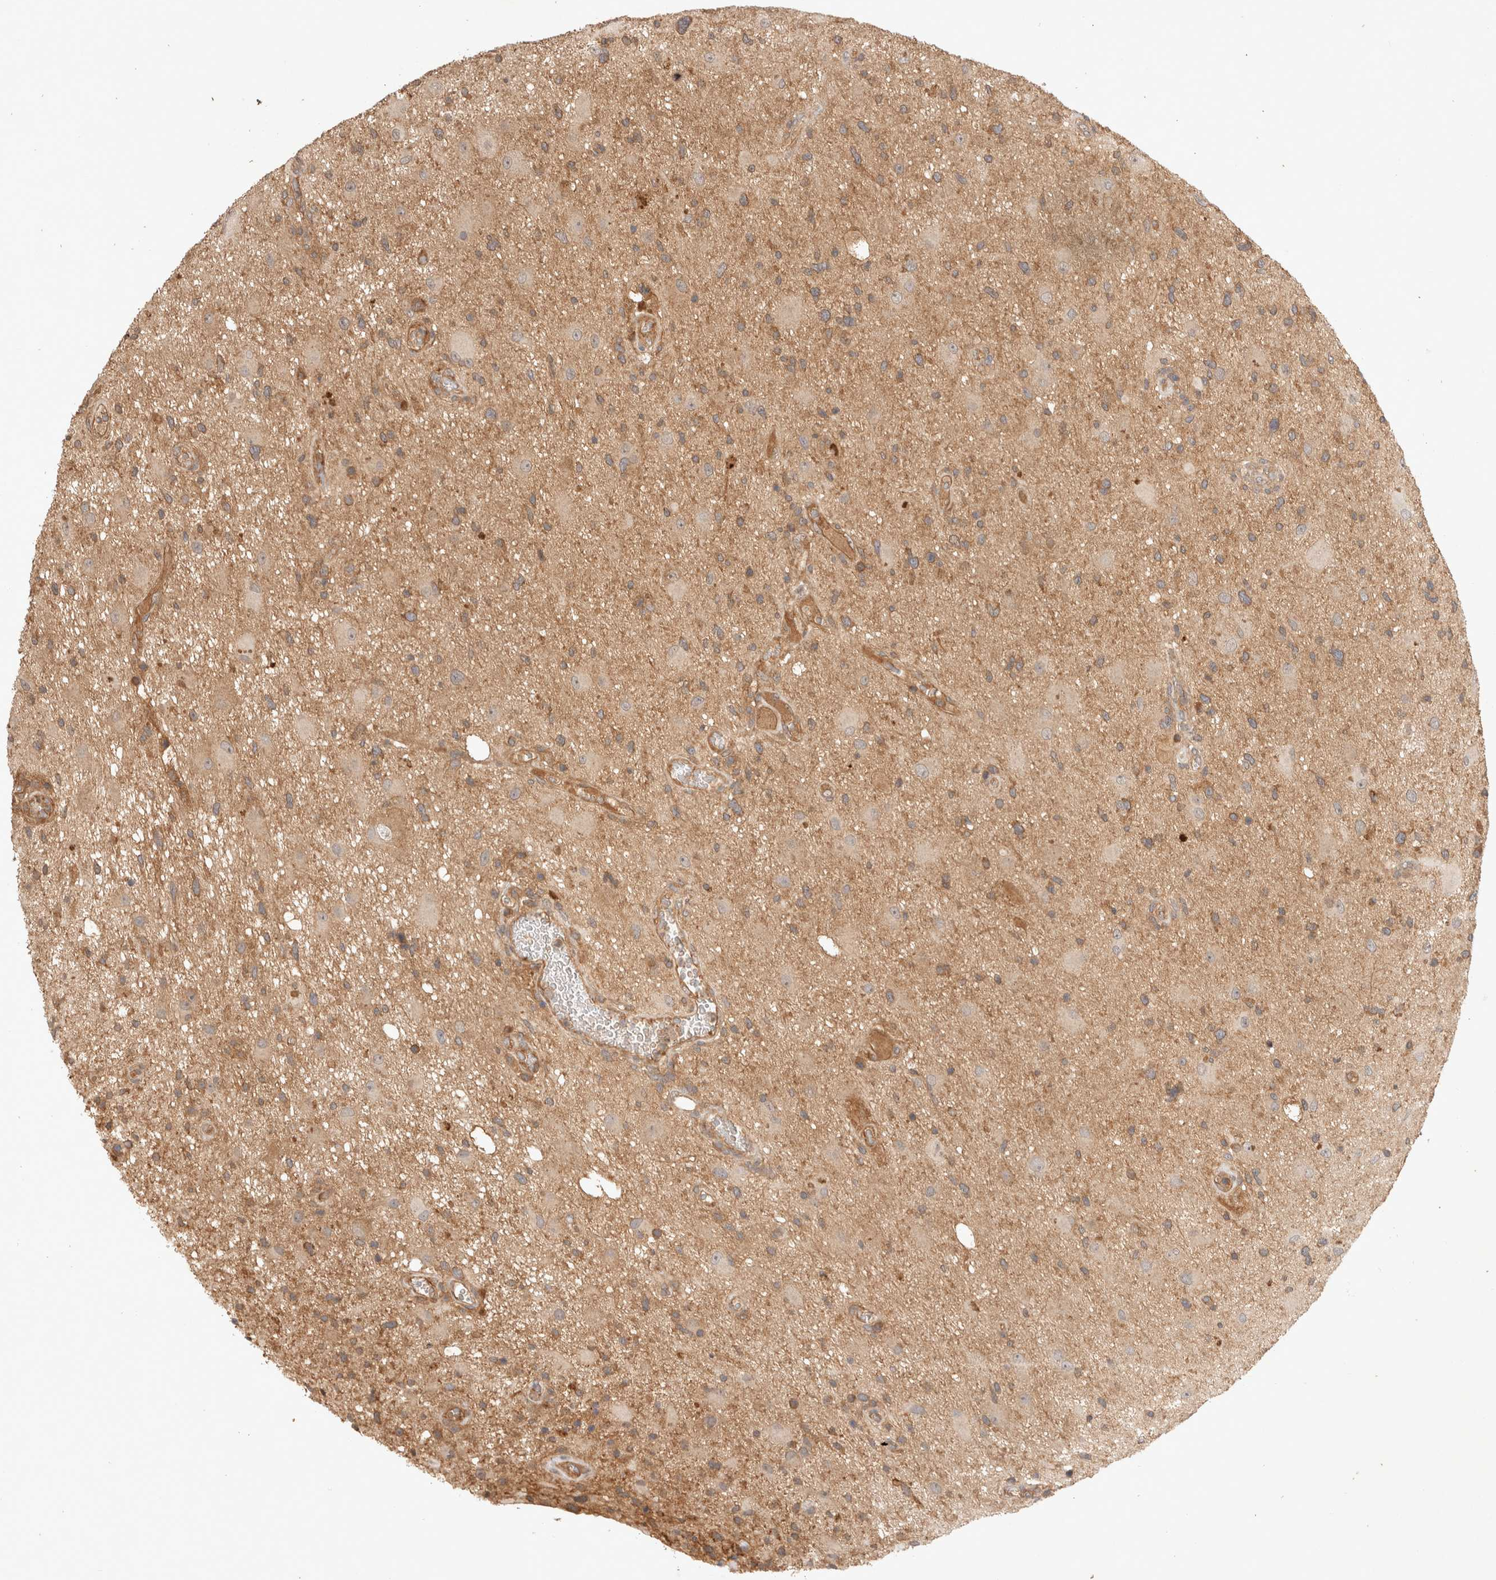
{"staining": {"intensity": "moderate", "quantity": ">75%", "location": "cytoplasmic/membranous"}, "tissue": "glioma", "cell_type": "Tumor cells", "image_type": "cancer", "snomed": [{"axis": "morphology", "description": "Glioma, malignant, High grade"}, {"axis": "topography", "description": "Brain"}], "caption": "A photomicrograph of glioma stained for a protein exhibits moderate cytoplasmic/membranous brown staining in tumor cells.", "gene": "YES1", "patient": {"sex": "male", "age": 33}}